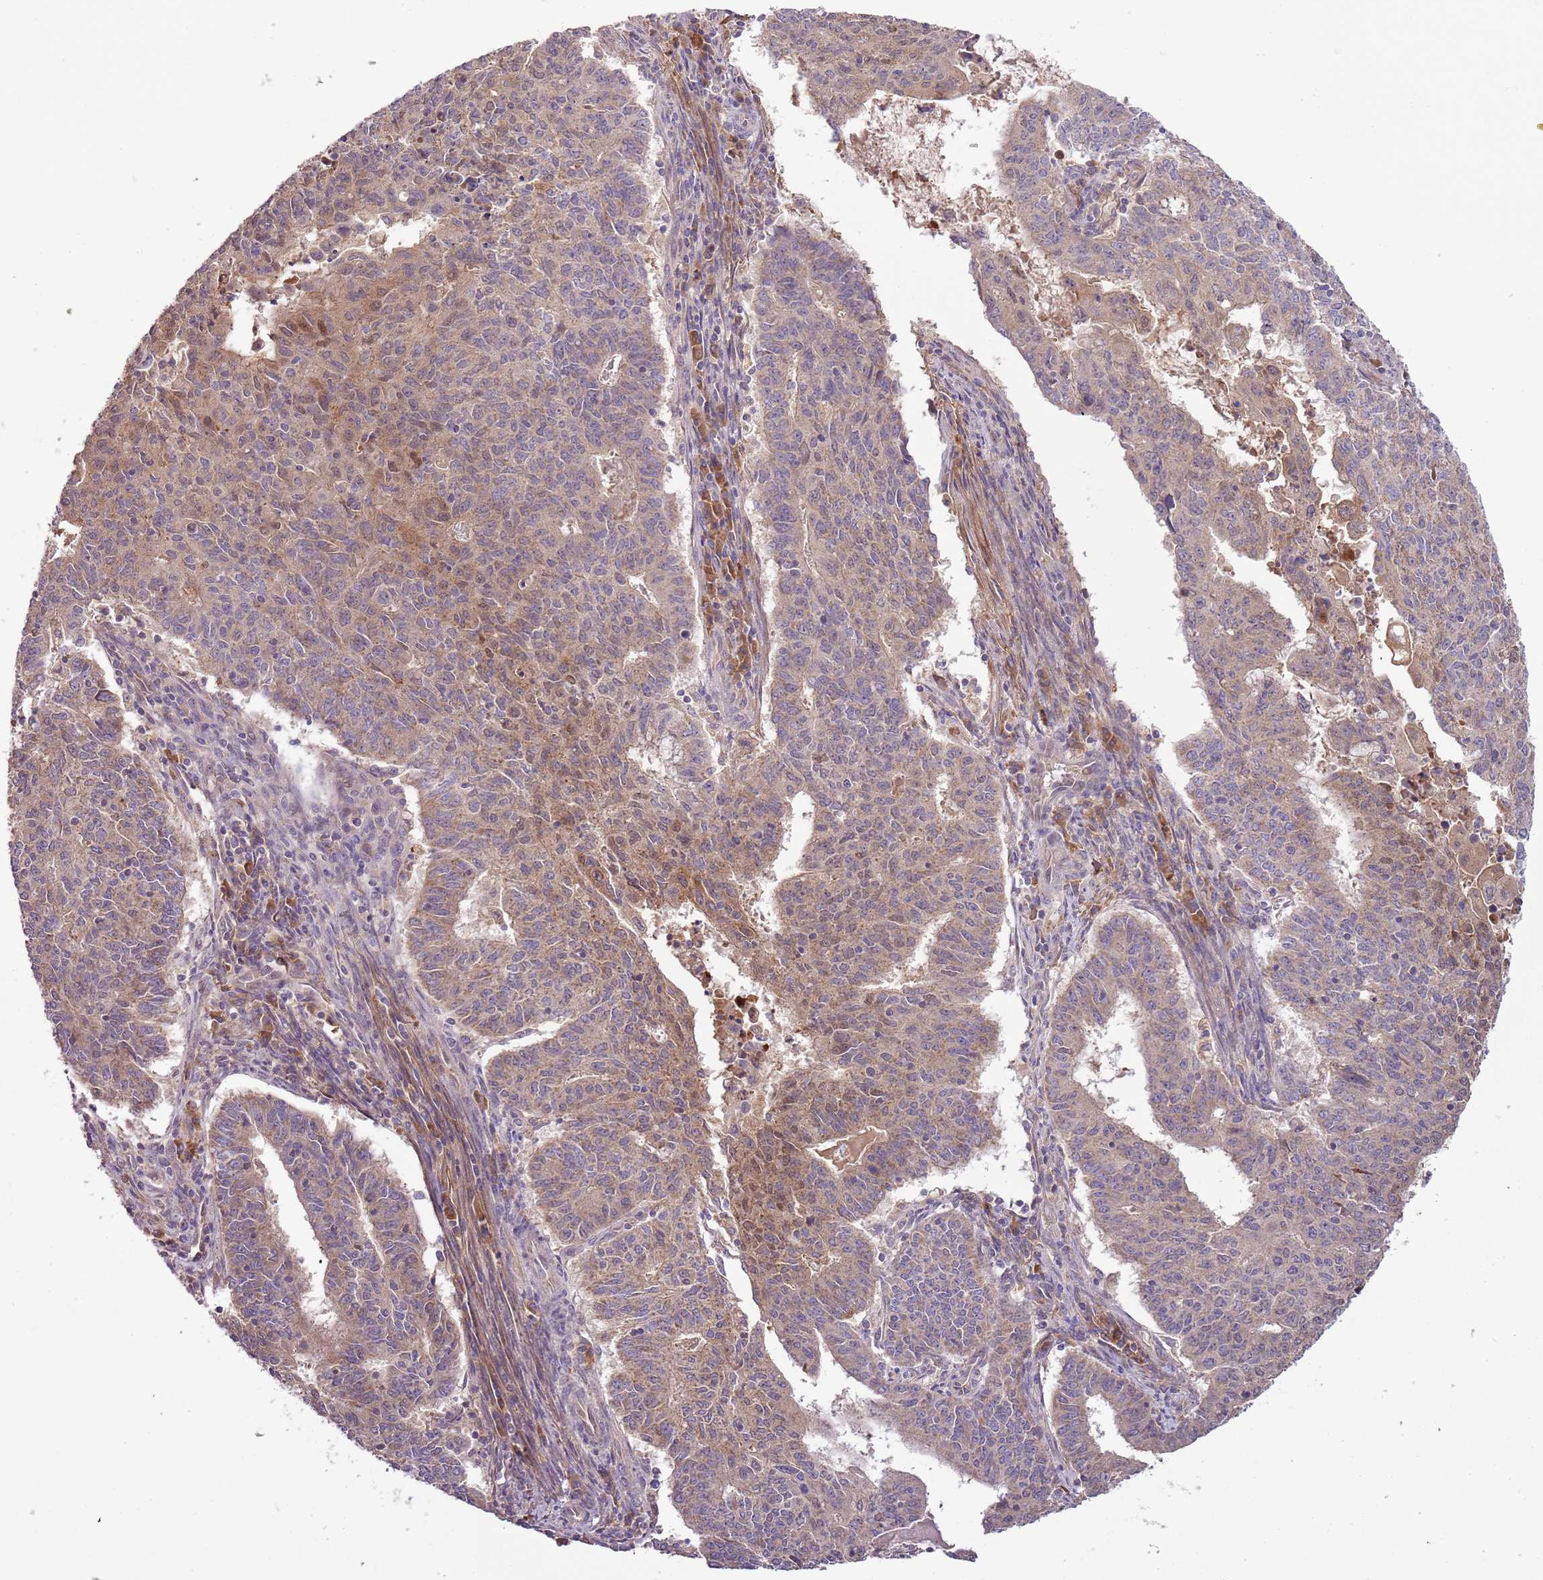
{"staining": {"intensity": "moderate", "quantity": ">75%", "location": "cytoplasmic/membranous"}, "tissue": "endometrial cancer", "cell_type": "Tumor cells", "image_type": "cancer", "snomed": [{"axis": "morphology", "description": "Adenocarcinoma, NOS"}, {"axis": "topography", "description": "Endometrium"}], "caption": "Endometrial cancer (adenocarcinoma) was stained to show a protein in brown. There is medium levels of moderate cytoplasmic/membranous positivity in approximately >75% of tumor cells.", "gene": "FECH", "patient": {"sex": "female", "age": 59}}